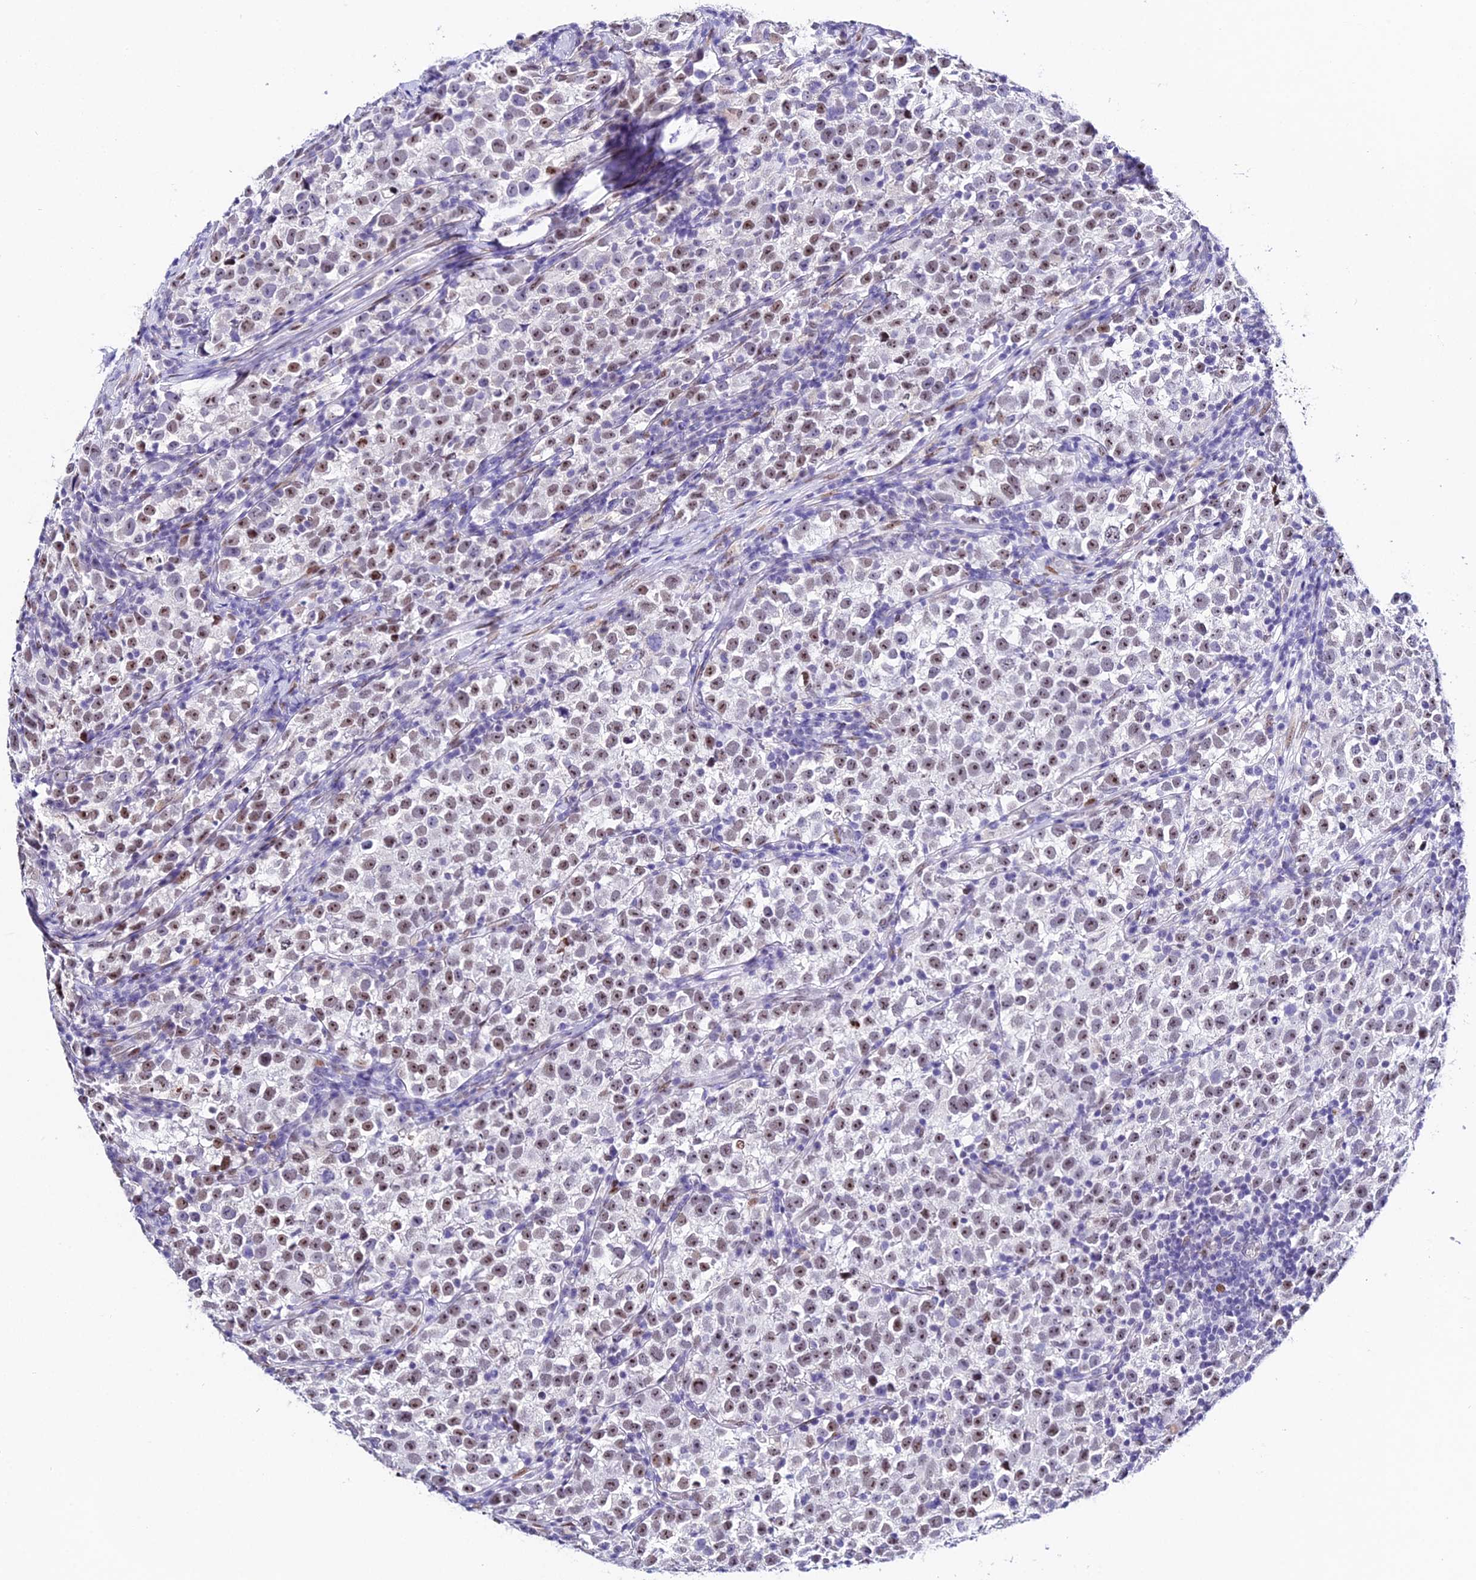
{"staining": {"intensity": "weak", "quantity": "25%-75%", "location": "nuclear"}, "tissue": "testis cancer", "cell_type": "Tumor cells", "image_type": "cancer", "snomed": [{"axis": "morphology", "description": "Normal tissue, NOS"}, {"axis": "morphology", "description": "Seminoma, NOS"}, {"axis": "topography", "description": "Testis"}], "caption": "Immunohistochemistry (IHC) of testis seminoma exhibits low levels of weak nuclear staining in about 25%-75% of tumor cells.", "gene": "POFUT2", "patient": {"sex": "male", "age": 43}}